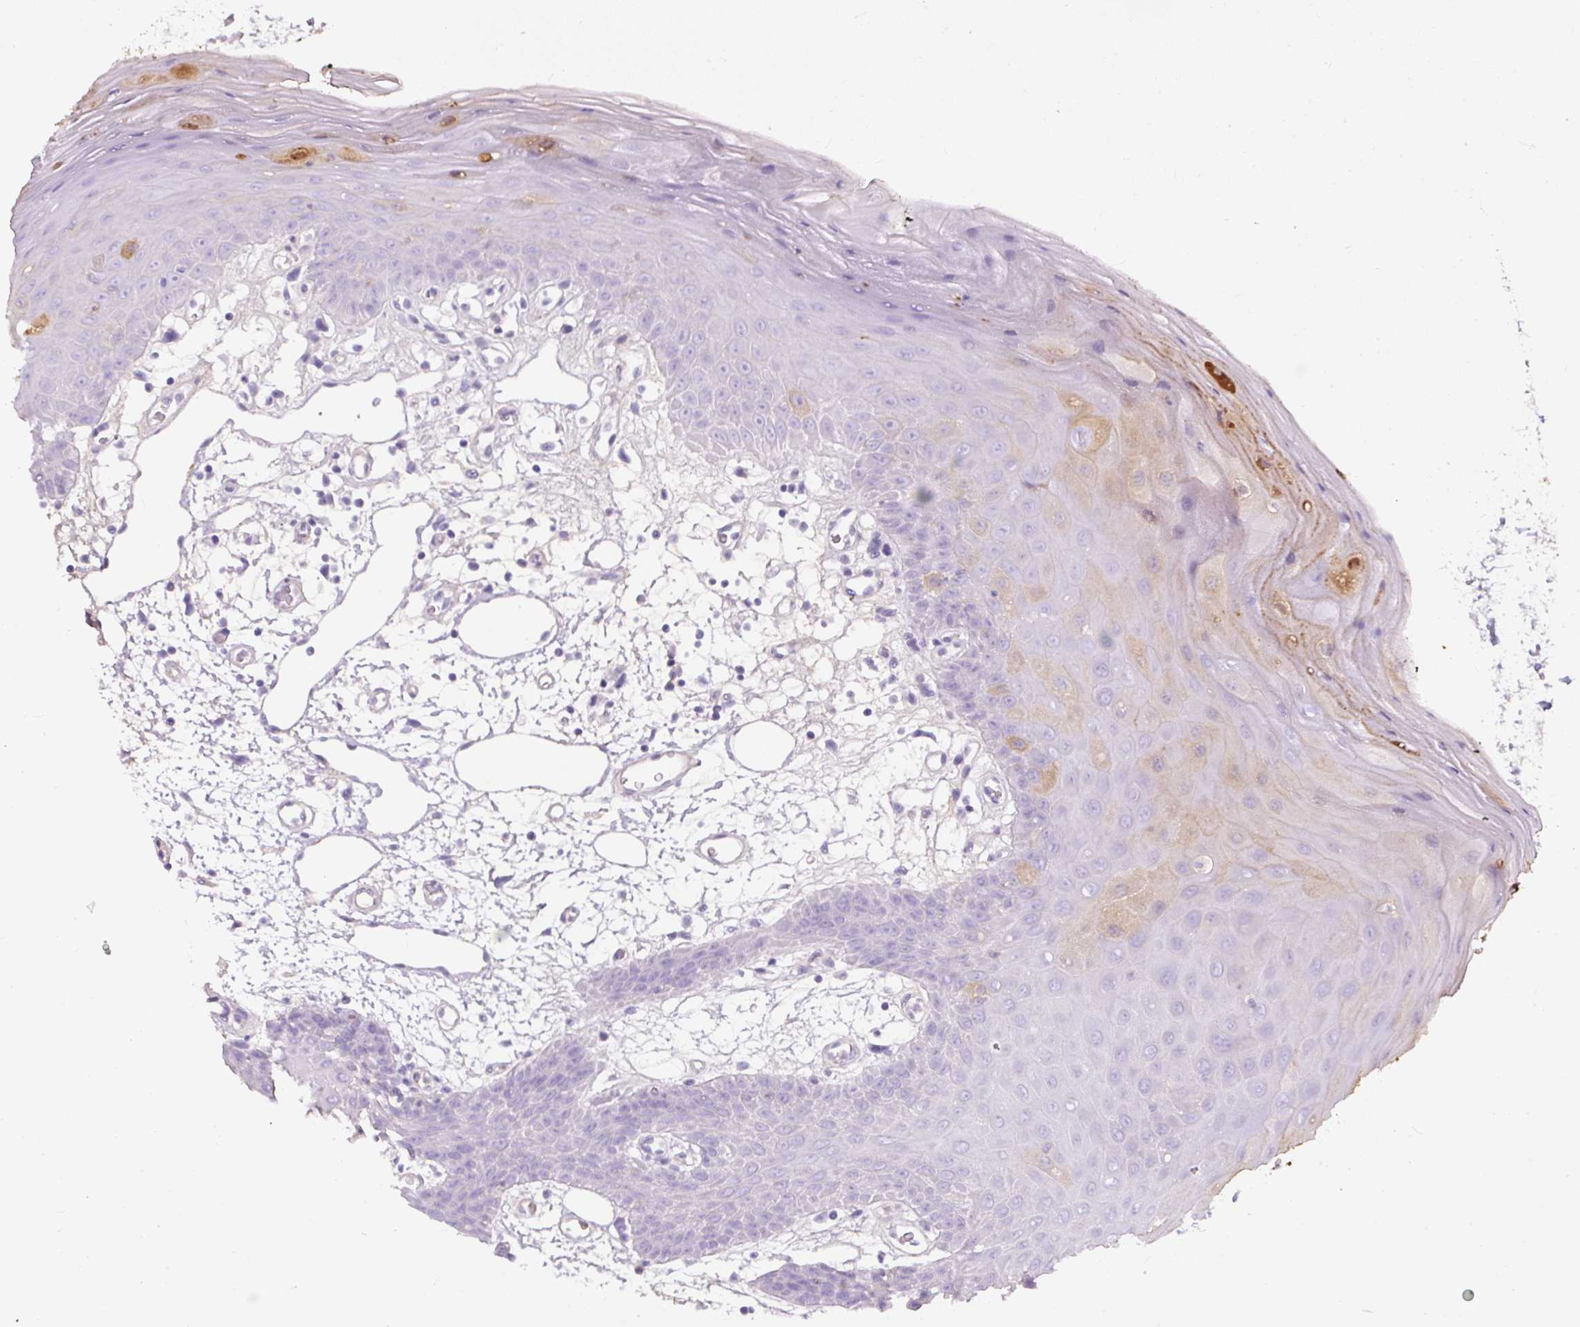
{"staining": {"intensity": "weak", "quantity": "<25%", "location": "cytoplasmic/membranous"}, "tissue": "oral mucosa", "cell_type": "Squamous epithelial cells", "image_type": "normal", "snomed": [{"axis": "morphology", "description": "Normal tissue, NOS"}, {"axis": "topography", "description": "Oral tissue"}], "caption": "The image reveals no staining of squamous epithelial cells in benign oral mucosa. (DAB (3,3'-diaminobenzidine) IHC visualized using brightfield microscopy, high magnification).", "gene": "APOA1", "patient": {"sex": "female", "age": 59}}